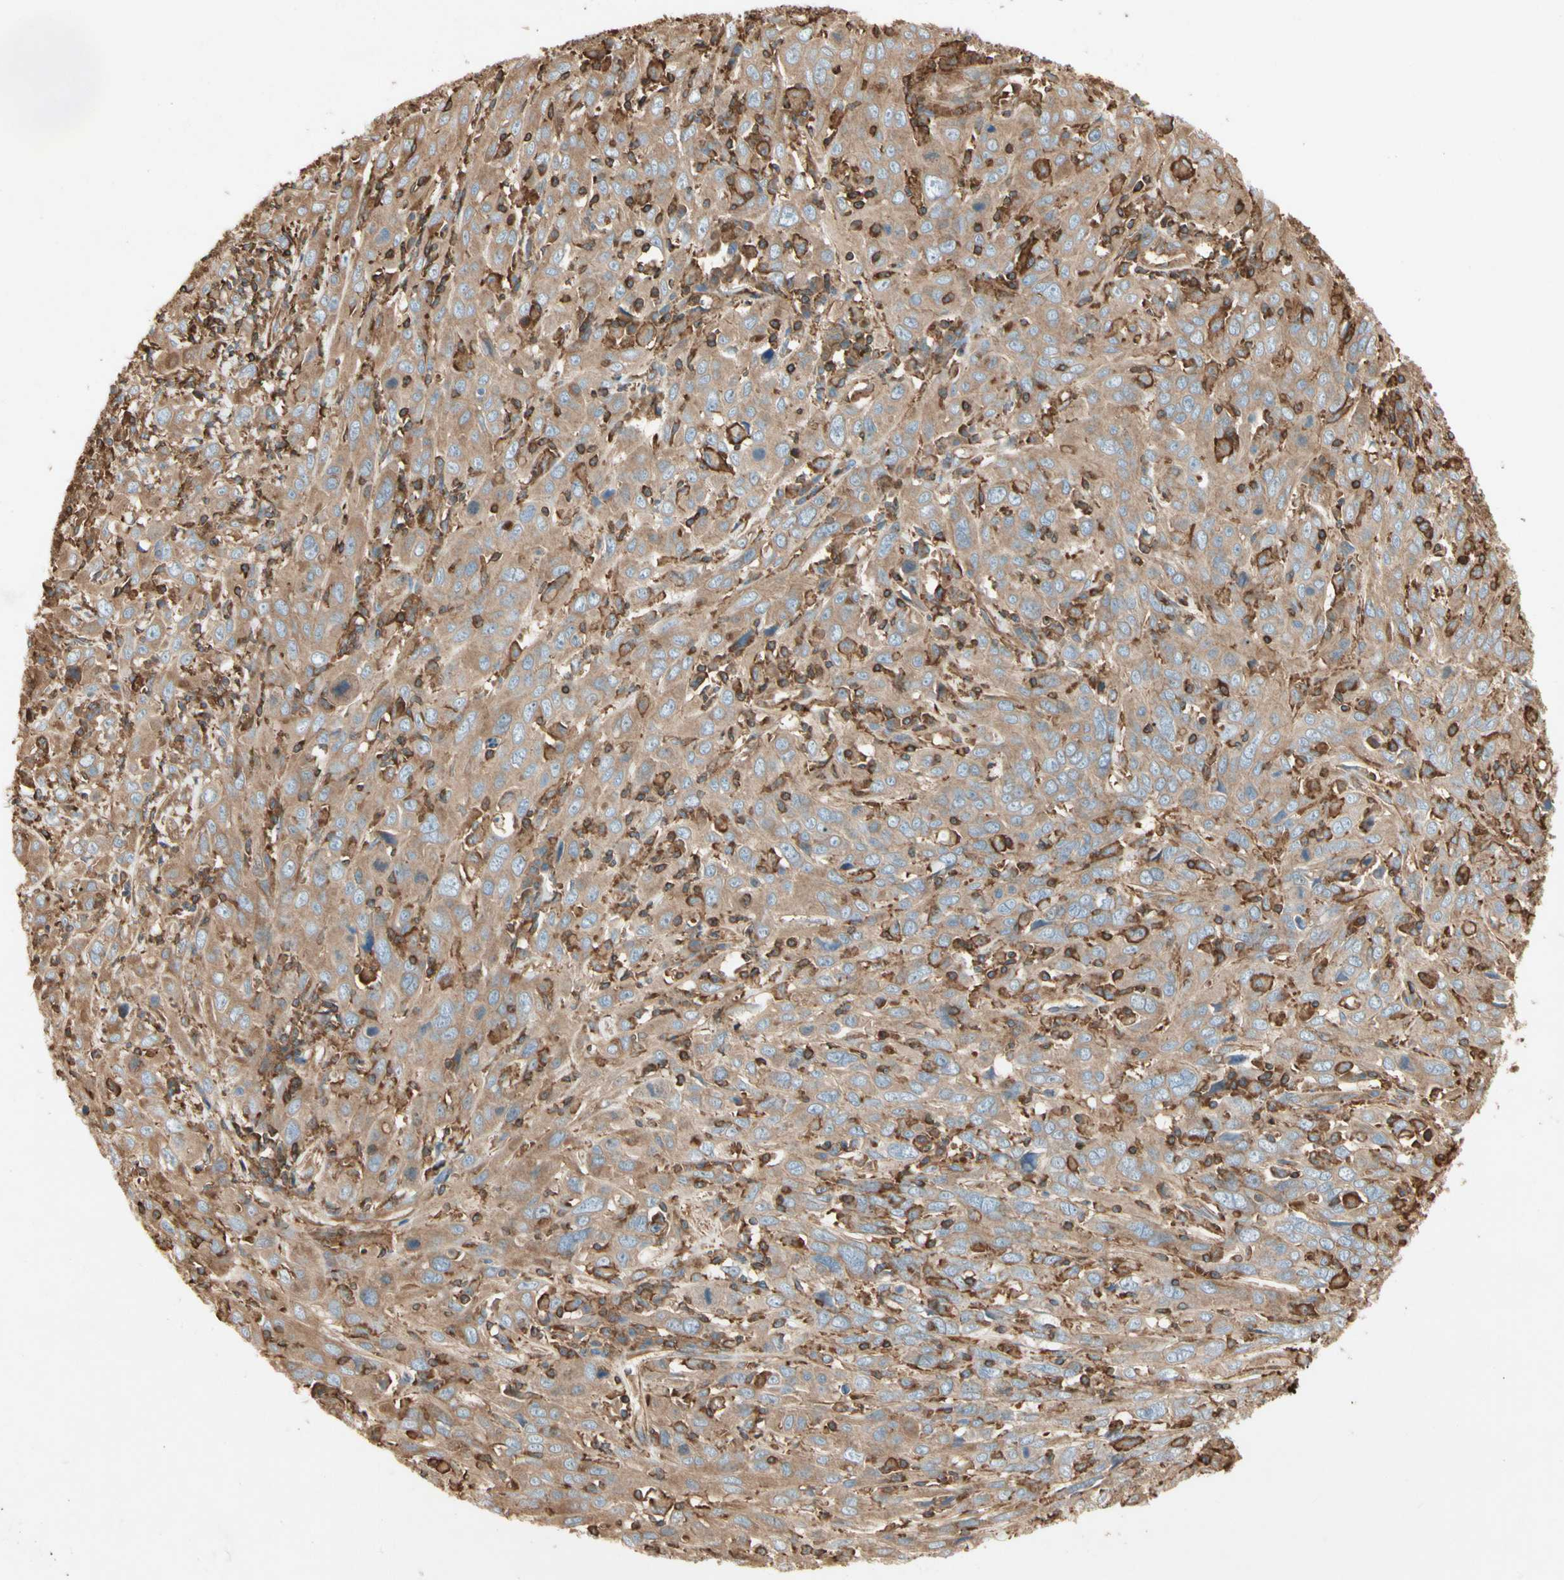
{"staining": {"intensity": "moderate", "quantity": ">75%", "location": "cytoplasmic/membranous"}, "tissue": "cervical cancer", "cell_type": "Tumor cells", "image_type": "cancer", "snomed": [{"axis": "morphology", "description": "Squamous cell carcinoma, NOS"}, {"axis": "topography", "description": "Cervix"}], "caption": "Immunohistochemical staining of human cervical squamous cell carcinoma demonstrates moderate cytoplasmic/membranous protein staining in about >75% of tumor cells.", "gene": "ARPC2", "patient": {"sex": "female", "age": 46}}